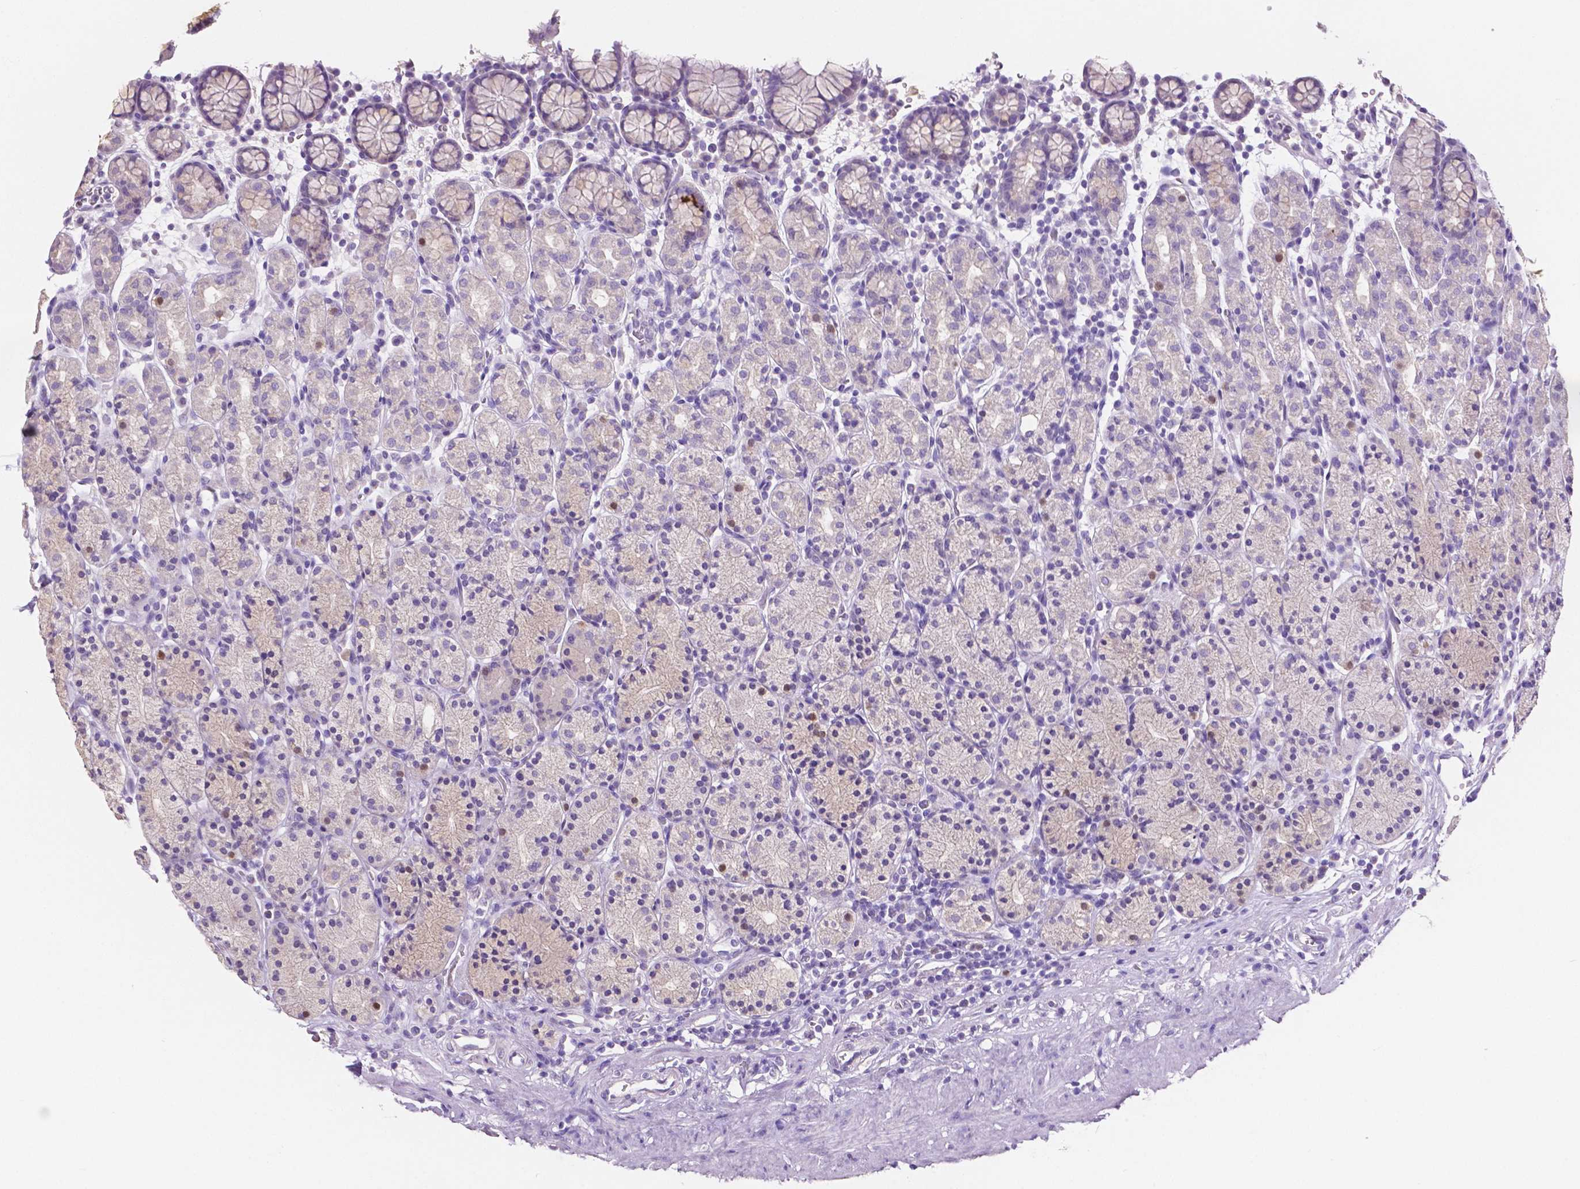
{"staining": {"intensity": "negative", "quantity": "none", "location": "none"}, "tissue": "stomach", "cell_type": "Glandular cells", "image_type": "normal", "snomed": [{"axis": "morphology", "description": "Normal tissue, NOS"}, {"axis": "topography", "description": "Stomach, upper"}, {"axis": "topography", "description": "Stomach"}], "caption": "Unremarkable stomach was stained to show a protein in brown. There is no significant expression in glandular cells.", "gene": "SLC22A2", "patient": {"sex": "male", "age": 62}}